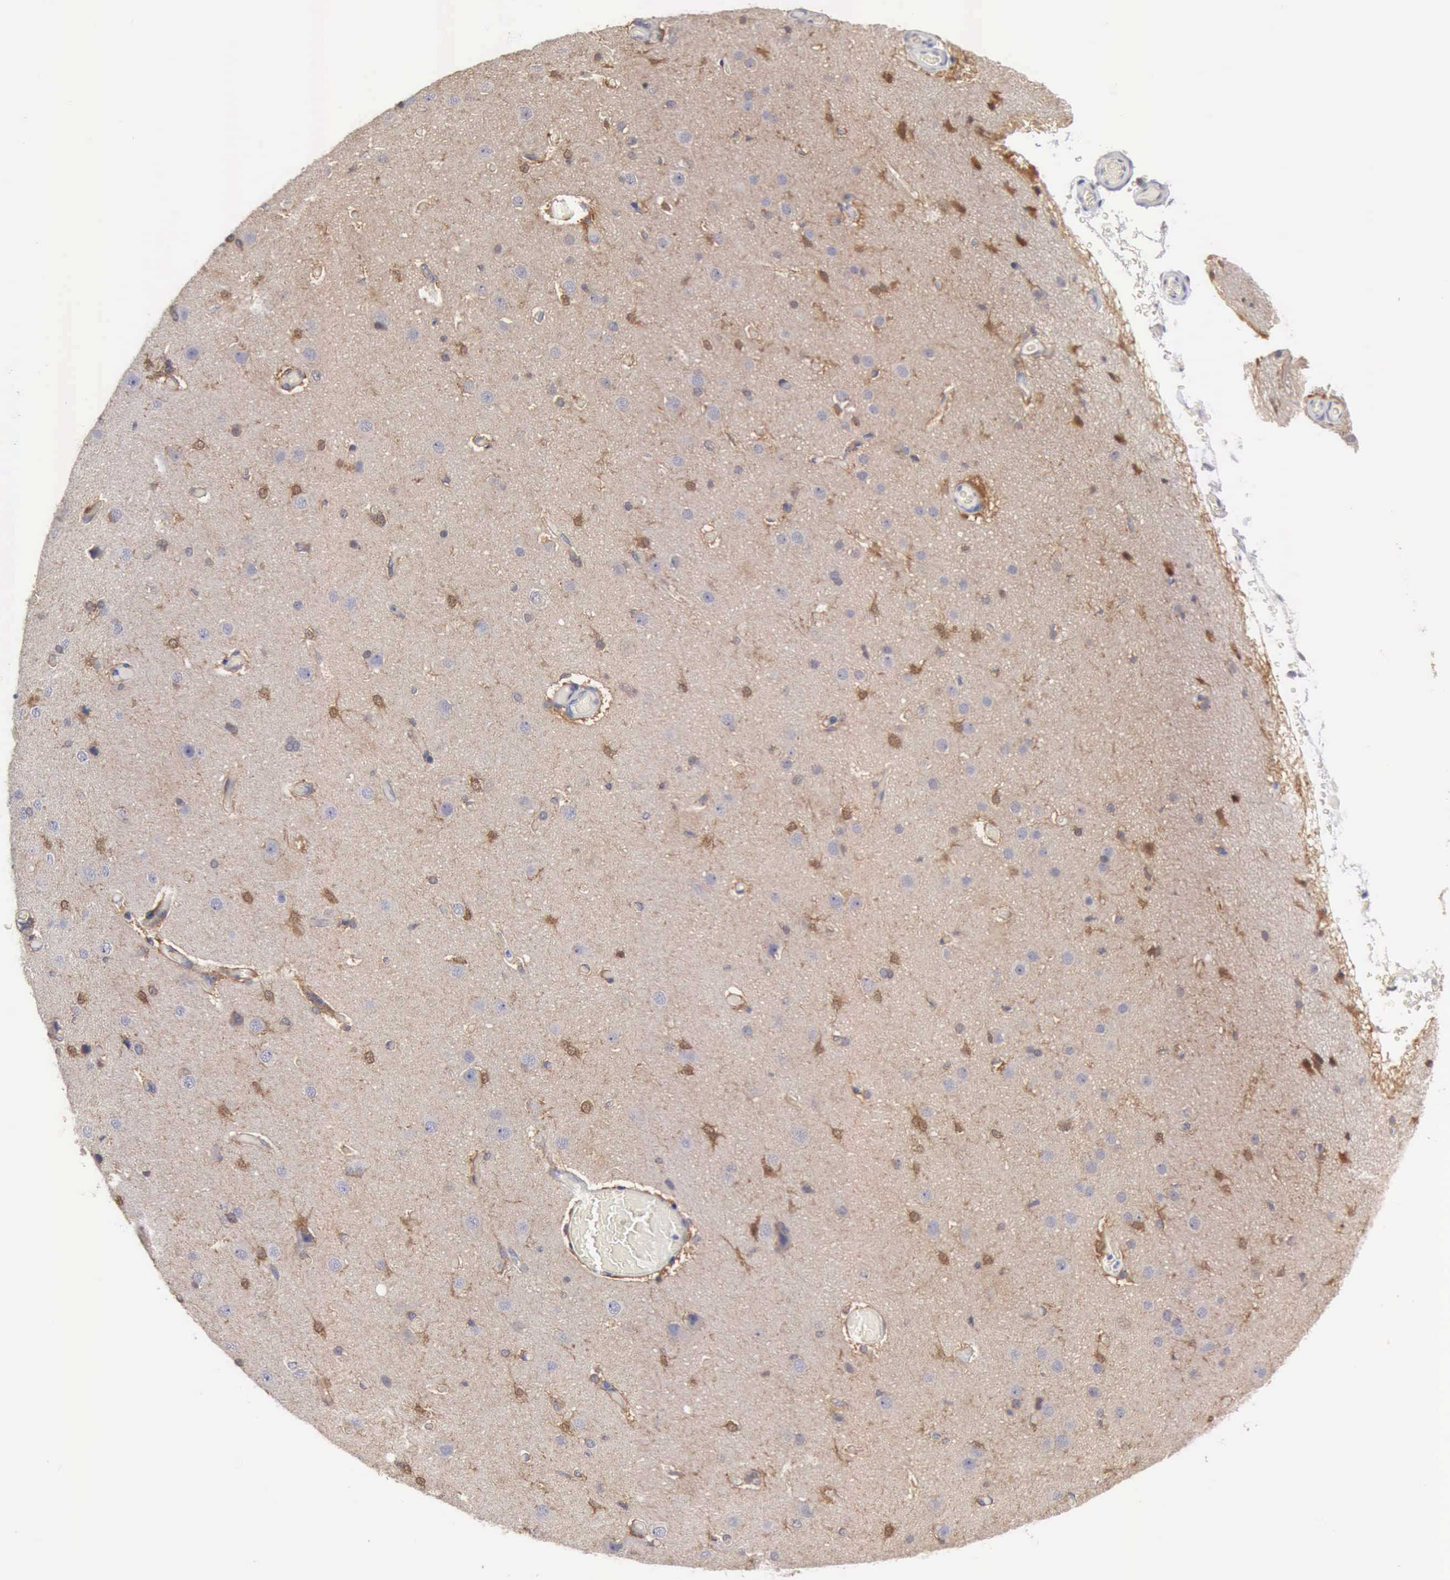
{"staining": {"intensity": "weak", "quantity": "25%-75%", "location": "cytoplasmic/membranous"}, "tissue": "cerebral cortex", "cell_type": "Endothelial cells", "image_type": "normal", "snomed": [{"axis": "morphology", "description": "Normal tissue, NOS"}, {"axis": "morphology", "description": "Glioma, malignant, High grade"}, {"axis": "topography", "description": "Cerebral cortex"}], "caption": "DAB (3,3'-diaminobenzidine) immunohistochemical staining of normal cerebral cortex reveals weak cytoplasmic/membranous protein positivity in about 25%-75% of endothelial cells. (DAB IHC with brightfield microscopy, high magnification).", "gene": "PTGR2", "patient": {"sex": "male", "age": 77}}